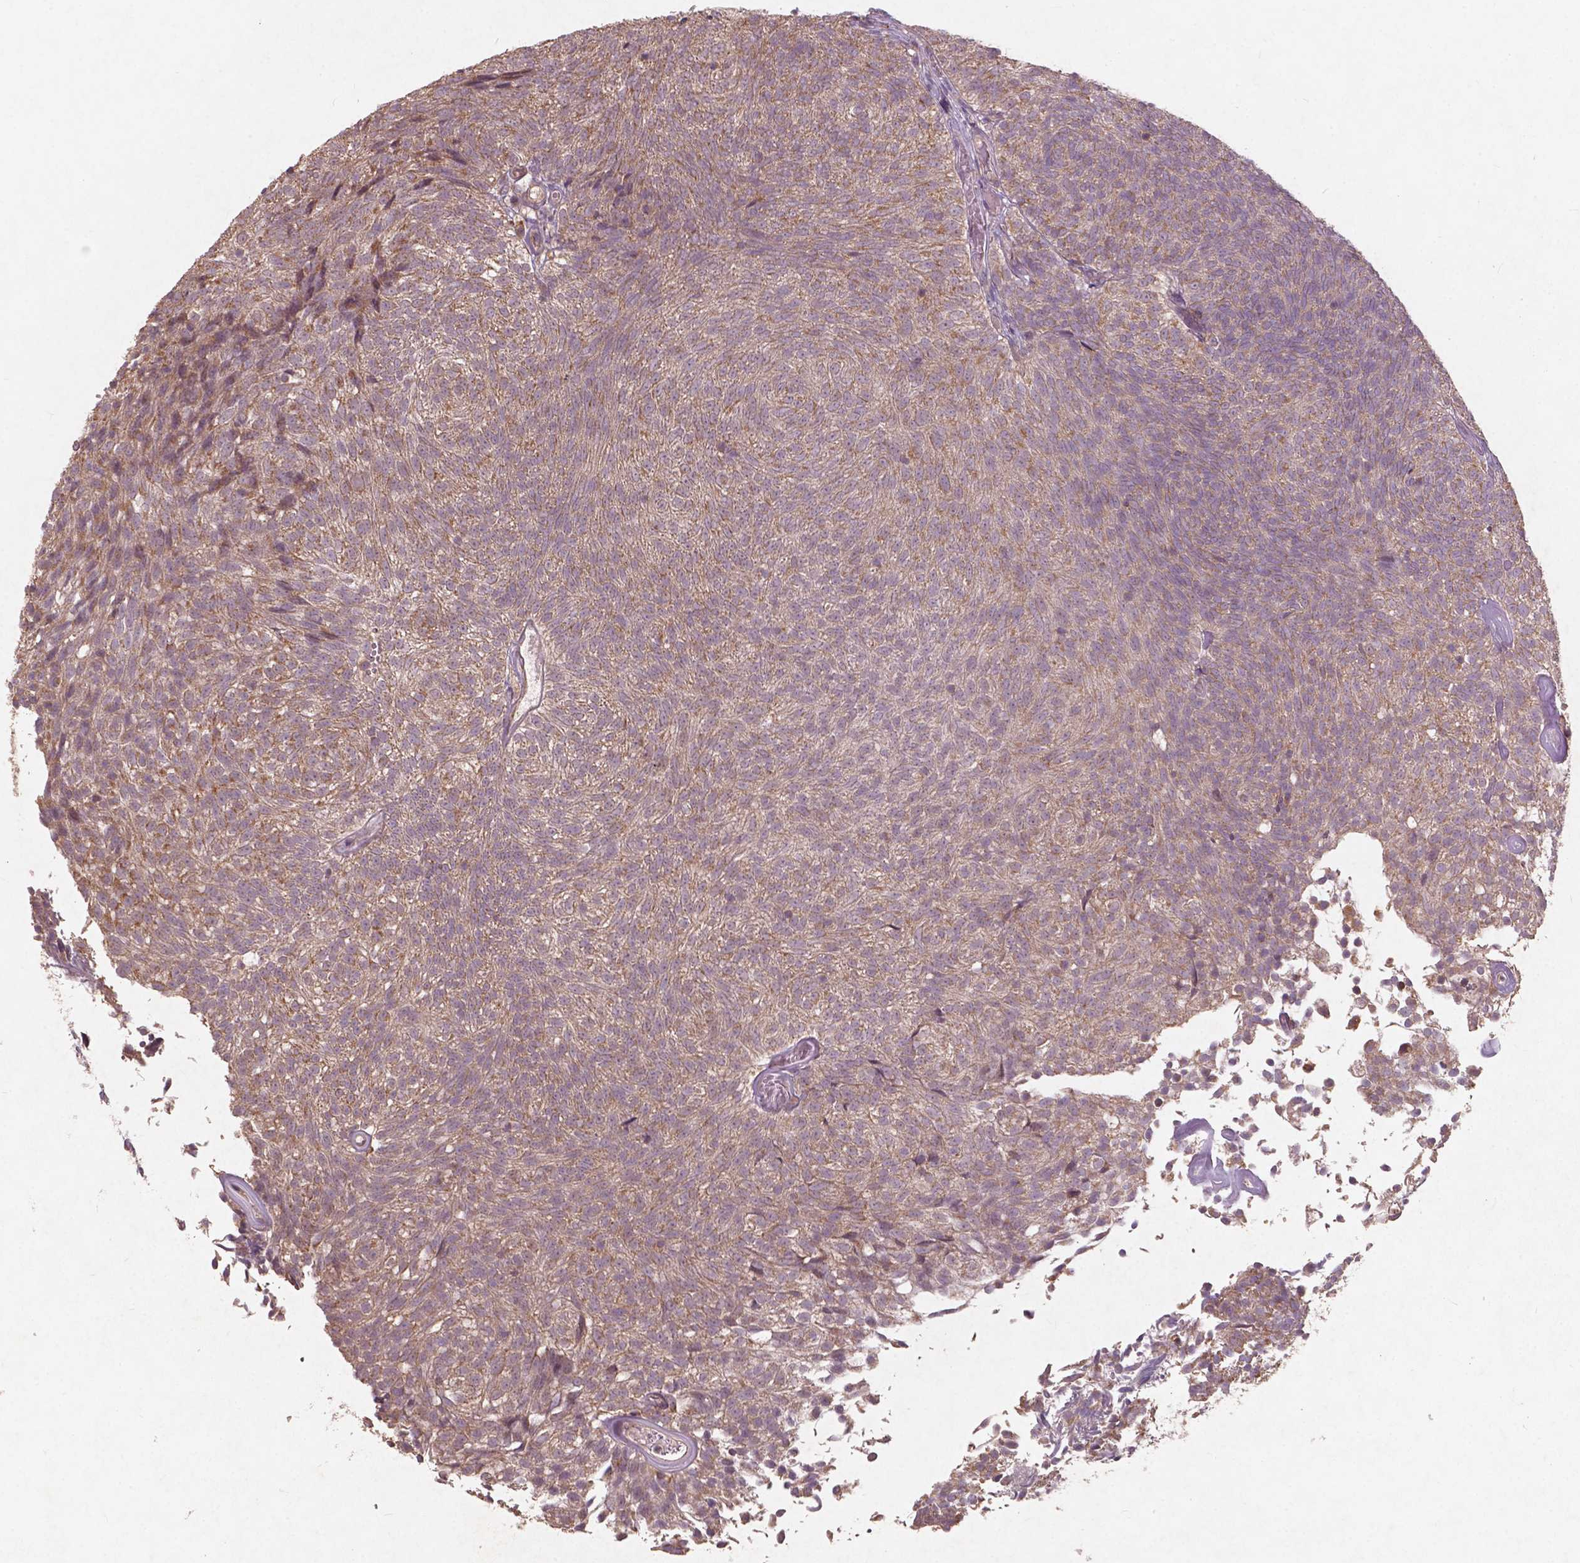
{"staining": {"intensity": "weak", "quantity": ">75%", "location": "cytoplasmic/membranous"}, "tissue": "urothelial cancer", "cell_type": "Tumor cells", "image_type": "cancer", "snomed": [{"axis": "morphology", "description": "Urothelial carcinoma, Low grade"}, {"axis": "topography", "description": "Urinary bladder"}], "caption": "Urothelial cancer tissue exhibits weak cytoplasmic/membranous positivity in approximately >75% of tumor cells", "gene": "ST6GALNAC5", "patient": {"sex": "male", "age": 77}}